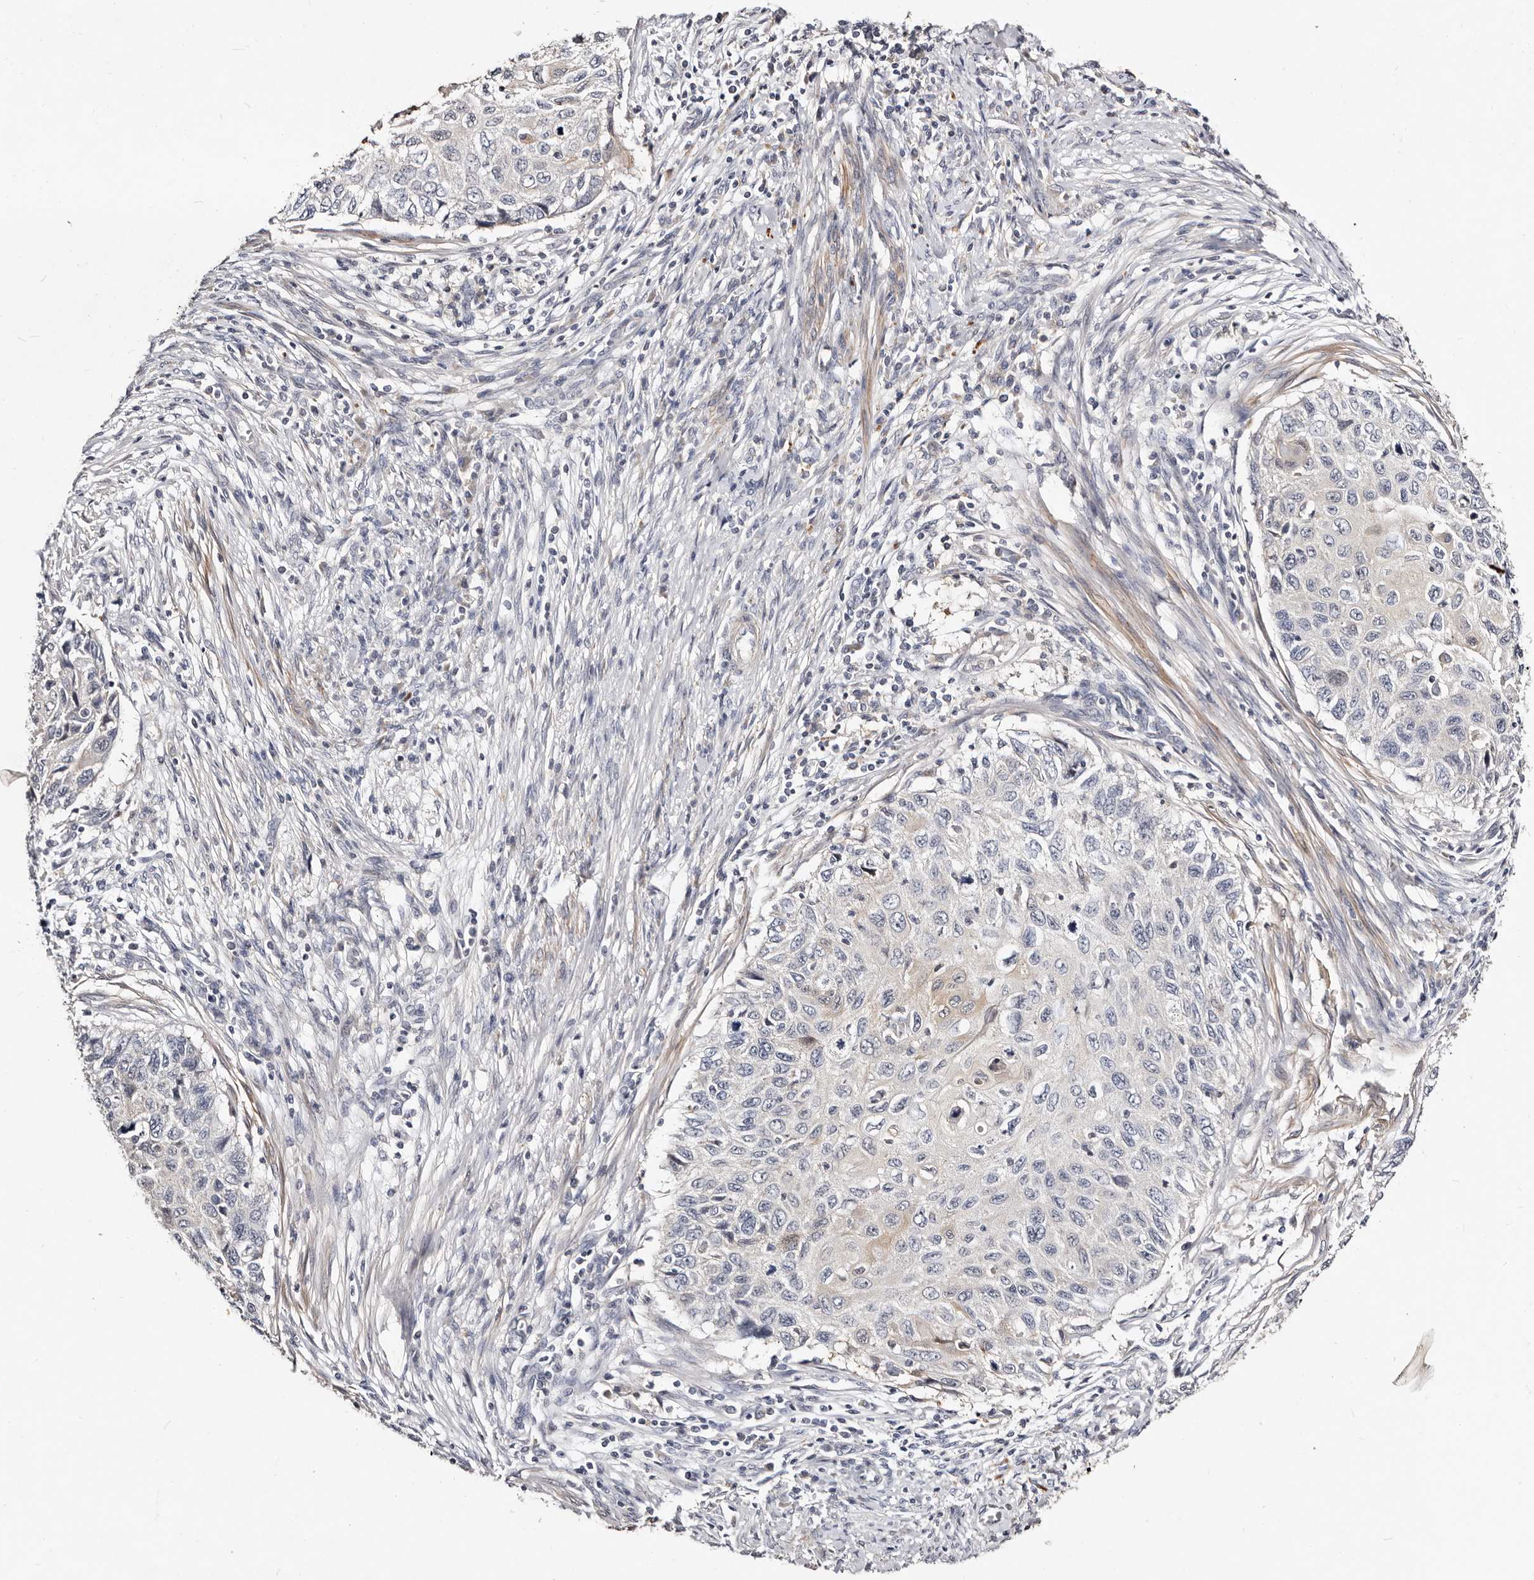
{"staining": {"intensity": "negative", "quantity": "none", "location": "none"}, "tissue": "cervical cancer", "cell_type": "Tumor cells", "image_type": "cancer", "snomed": [{"axis": "morphology", "description": "Squamous cell carcinoma, NOS"}, {"axis": "topography", "description": "Cervix"}], "caption": "High power microscopy image of an IHC image of cervical cancer (squamous cell carcinoma), revealing no significant expression in tumor cells.", "gene": "MRPS33", "patient": {"sex": "female", "age": 70}}